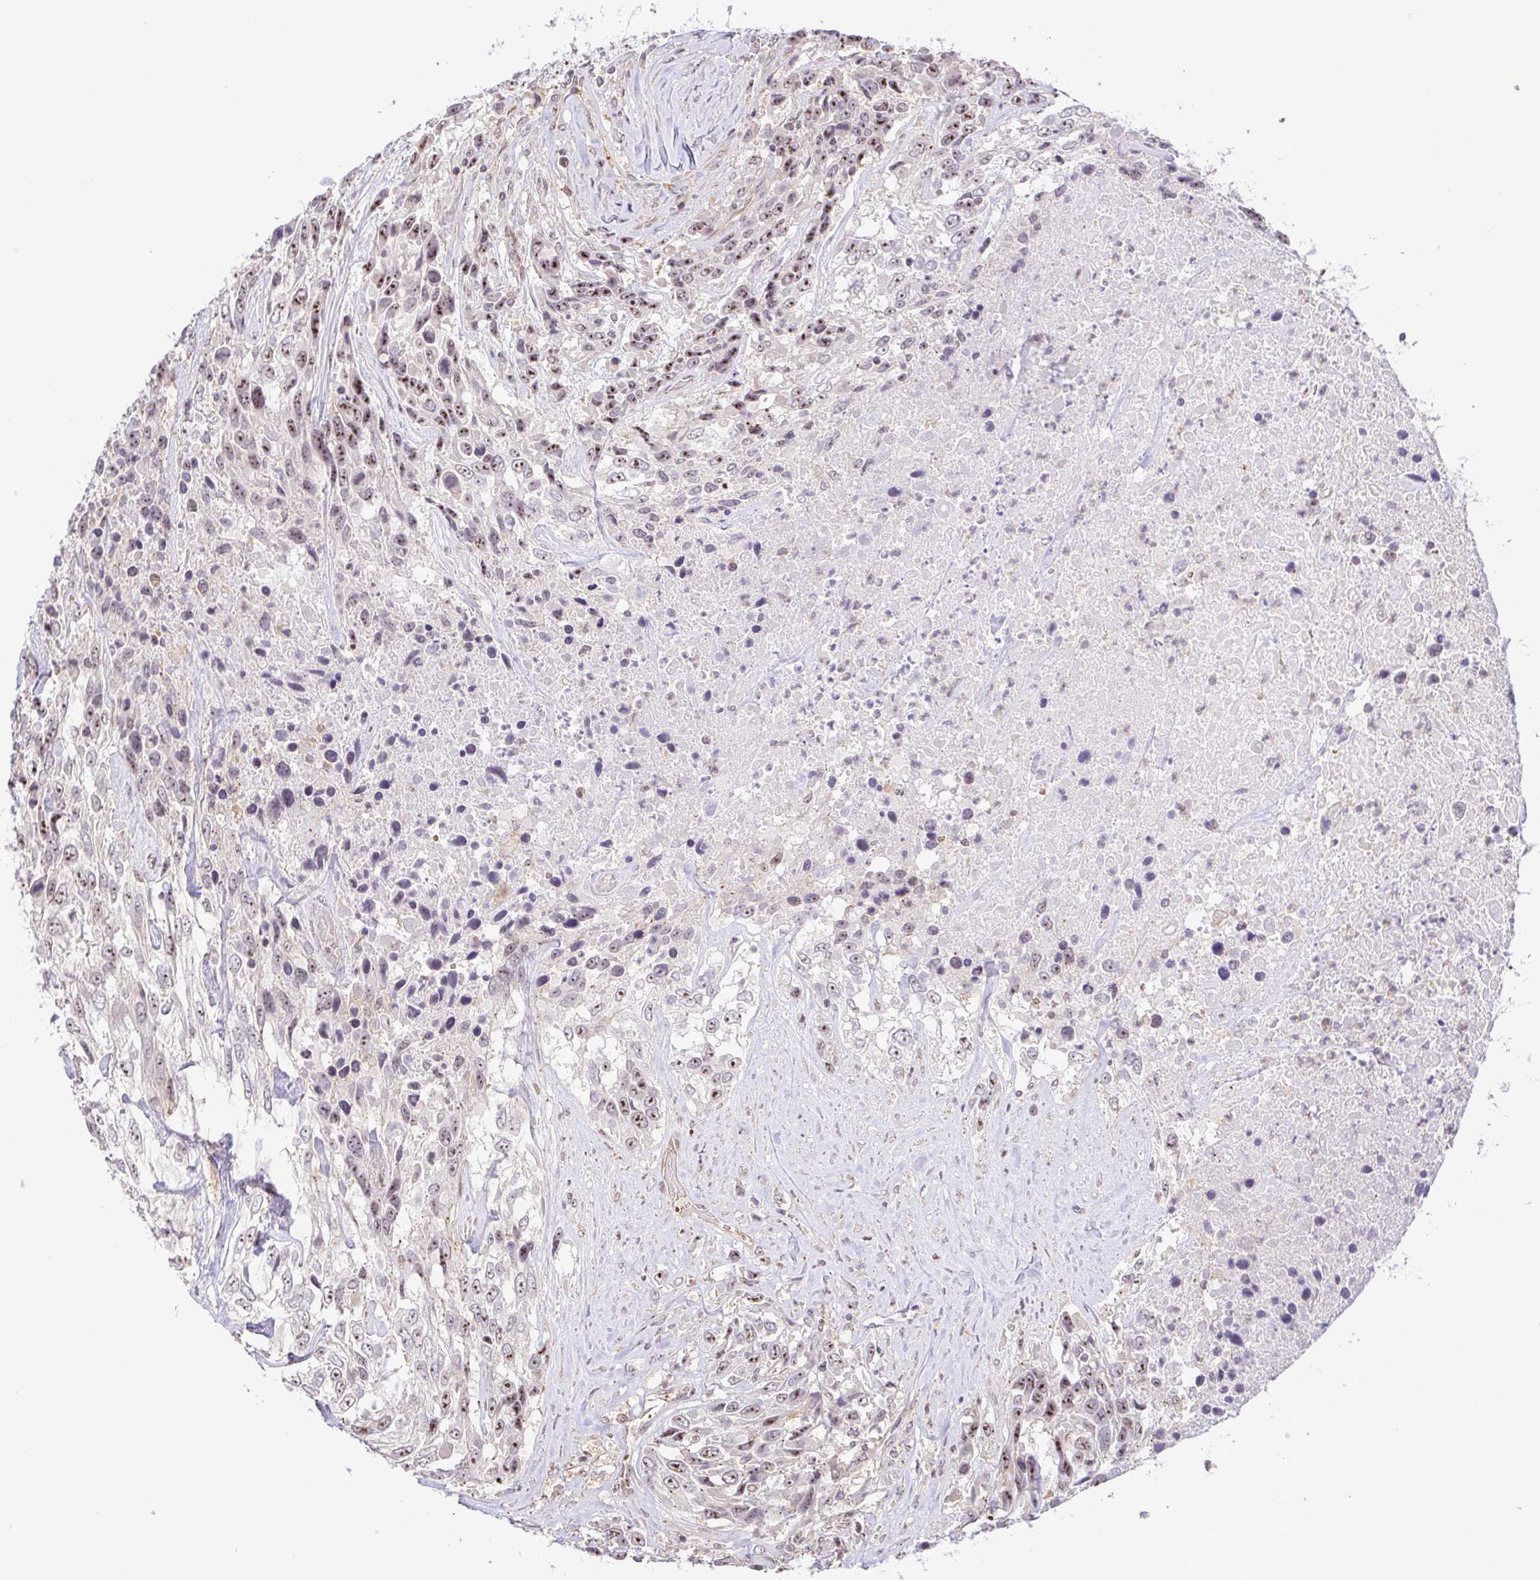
{"staining": {"intensity": "moderate", "quantity": "25%-75%", "location": "nuclear"}, "tissue": "urothelial cancer", "cell_type": "Tumor cells", "image_type": "cancer", "snomed": [{"axis": "morphology", "description": "Urothelial carcinoma, High grade"}, {"axis": "topography", "description": "Urinary bladder"}], "caption": "Immunohistochemical staining of urothelial cancer reveals moderate nuclear protein staining in about 25%-75% of tumor cells.", "gene": "RSL24D1", "patient": {"sex": "female", "age": 70}}